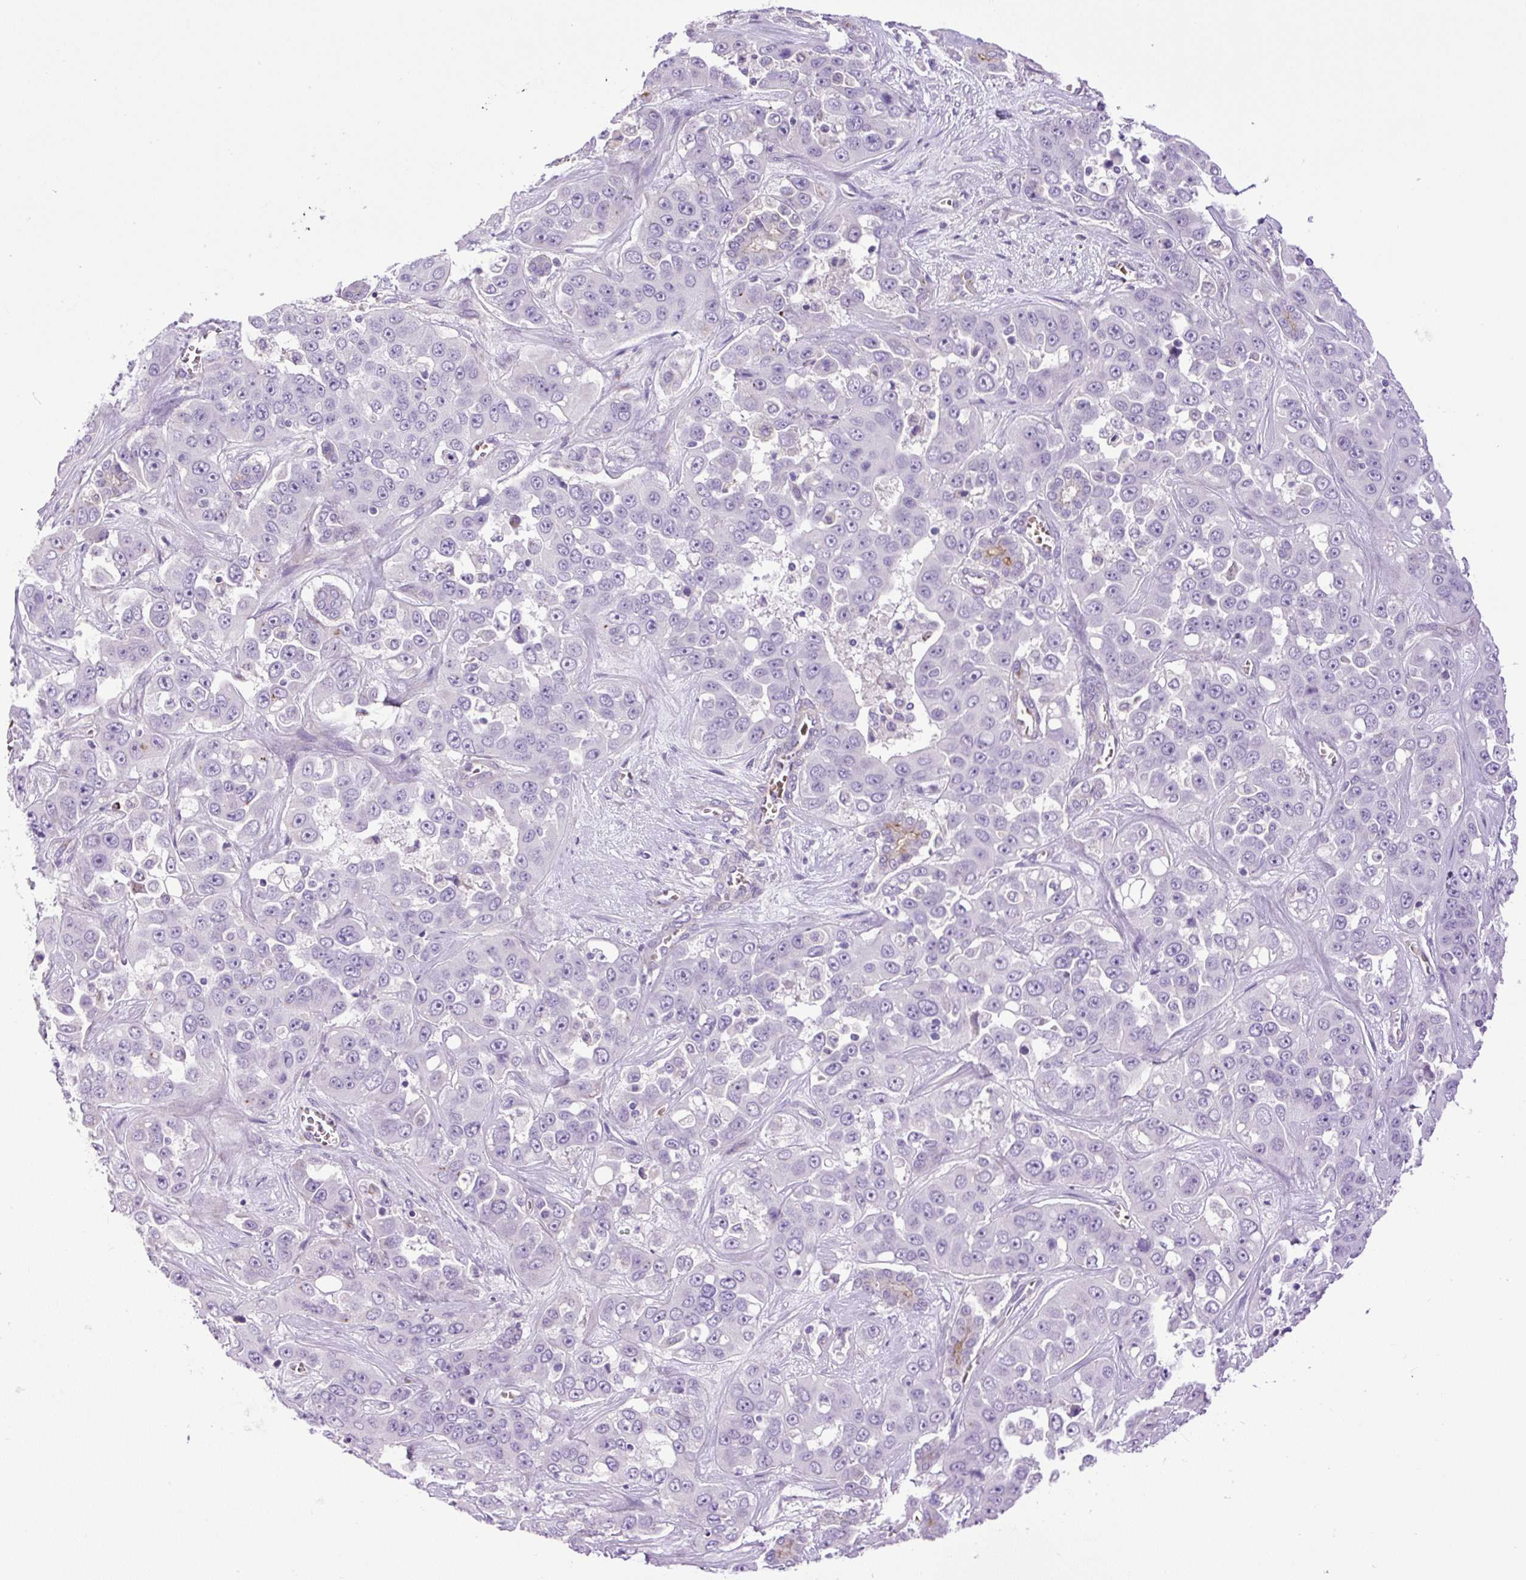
{"staining": {"intensity": "negative", "quantity": "none", "location": "none"}, "tissue": "liver cancer", "cell_type": "Tumor cells", "image_type": "cancer", "snomed": [{"axis": "morphology", "description": "Cholangiocarcinoma"}, {"axis": "topography", "description": "Liver"}], "caption": "Tumor cells are negative for brown protein staining in cholangiocarcinoma (liver).", "gene": "VWA7", "patient": {"sex": "female", "age": 52}}